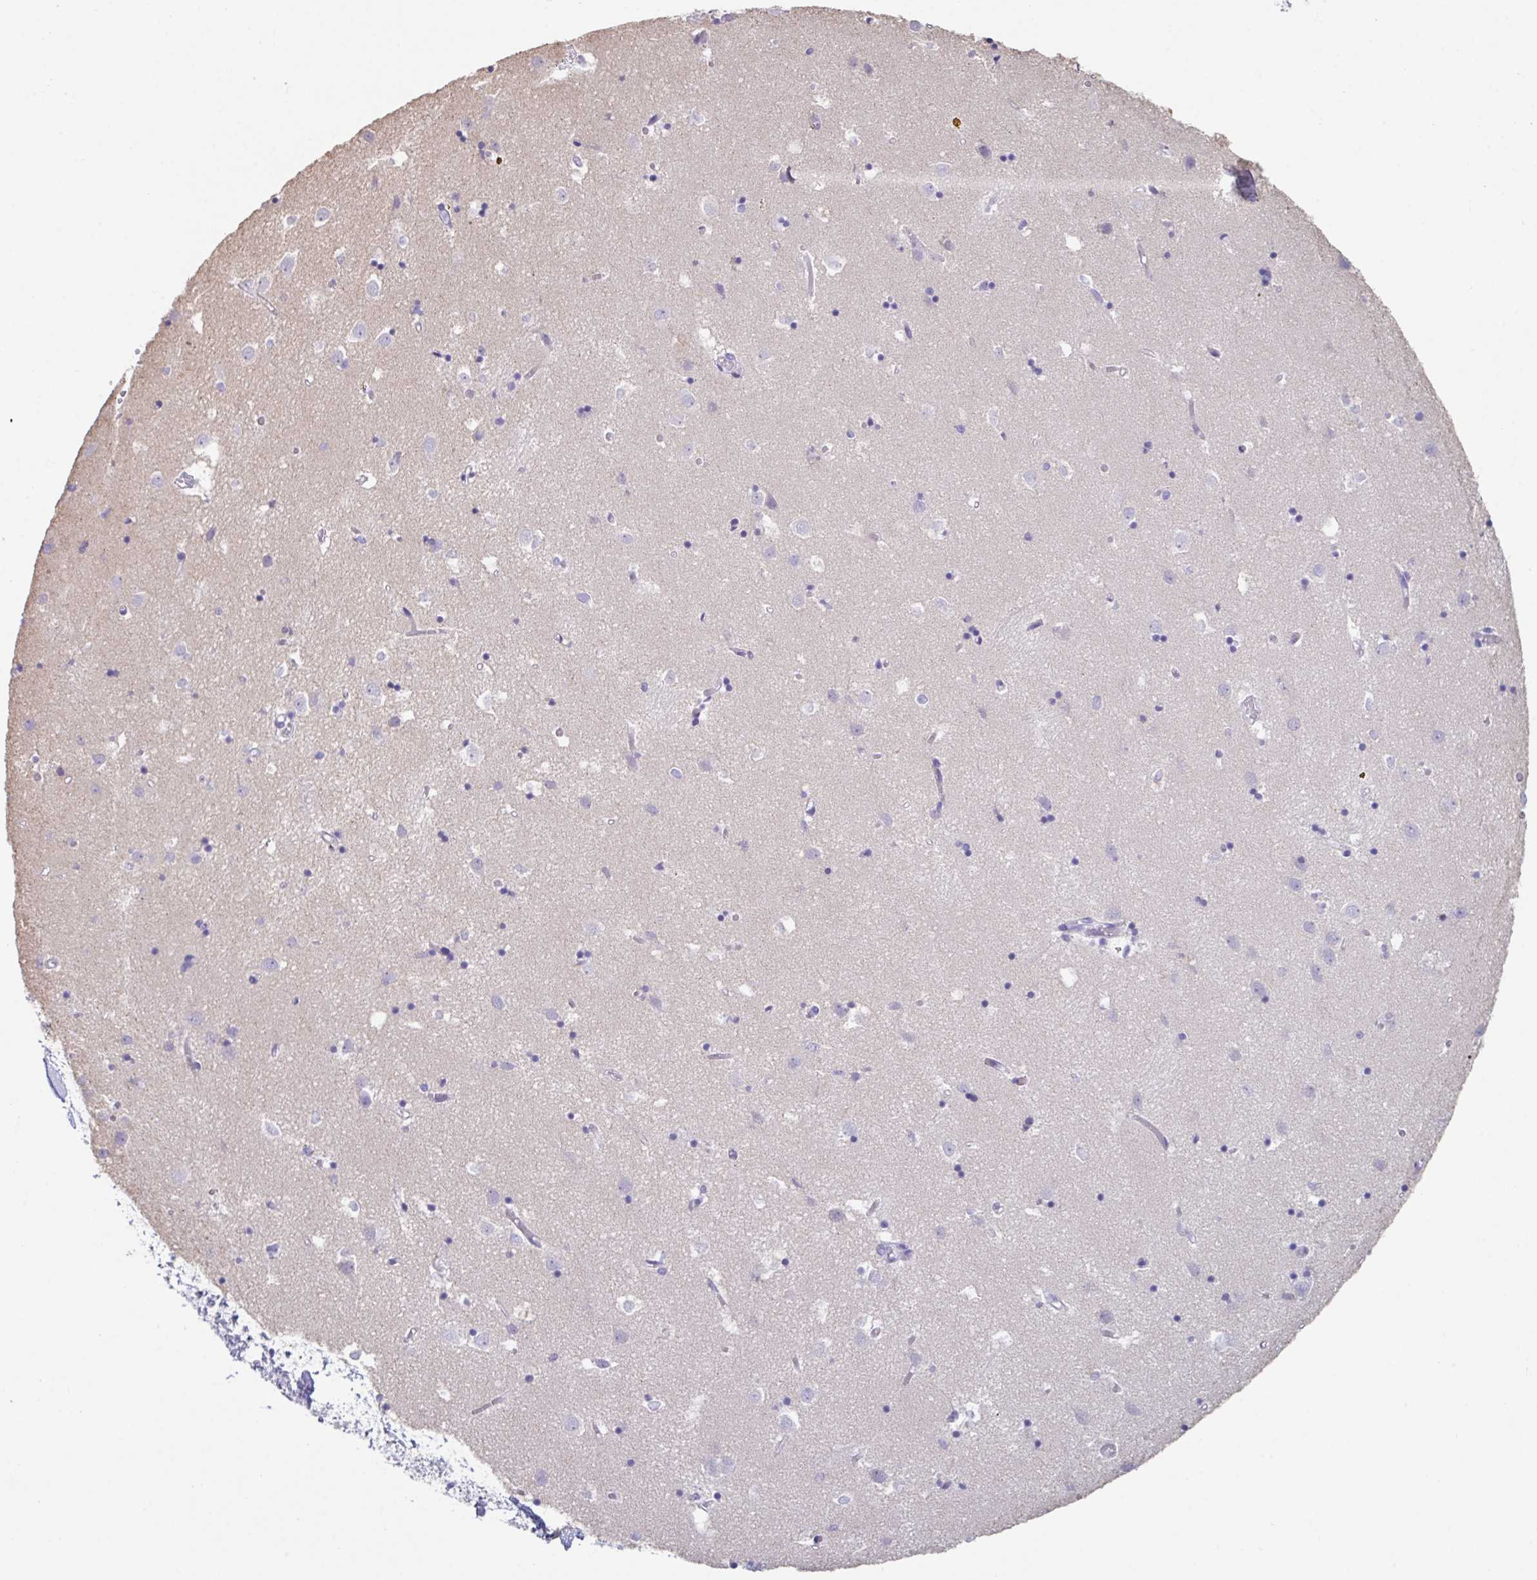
{"staining": {"intensity": "negative", "quantity": "none", "location": "none"}, "tissue": "caudate", "cell_type": "Glial cells", "image_type": "normal", "snomed": [{"axis": "morphology", "description": "Normal tissue, NOS"}, {"axis": "topography", "description": "Lateral ventricle wall"}], "caption": "IHC of unremarkable human caudate displays no expression in glial cells.", "gene": "SLC44A4", "patient": {"sex": "male", "age": 70}}